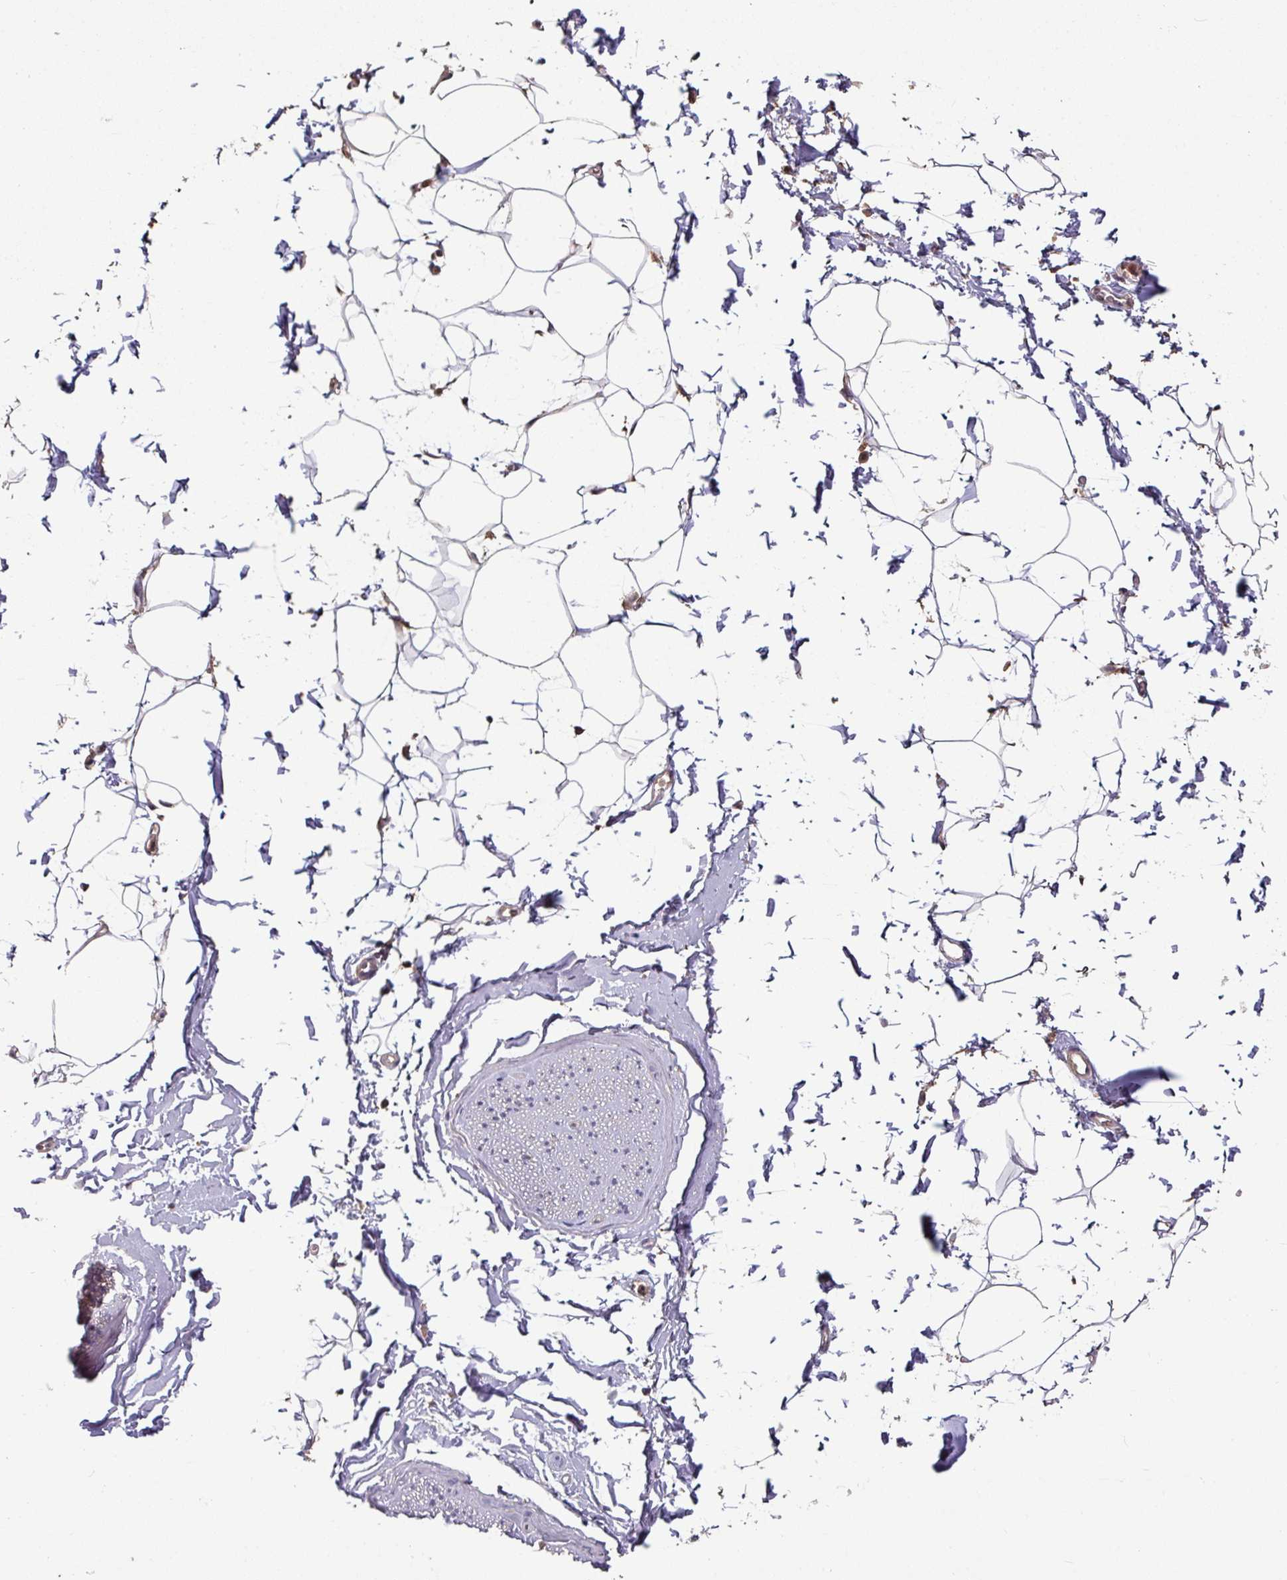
{"staining": {"intensity": "negative", "quantity": "none", "location": "none"}, "tissue": "adipose tissue", "cell_type": "Adipocytes", "image_type": "normal", "snomed": [{"axis": "morphology", "description": "Normal tissue, NOS"}, {"axis": "morphology", "description": "Adenocarcinoma, High grade"}, {"axis": "topography", "description": "Prostate"}, {"axis": "topography", "description": "Peripheral nerve tissue"}], "caption": "Micrograph shows no protein positivity in adipocytes of benign adipose tissue.", "gene": "OR2D3", "patient": {"sex": "male", "age": 68}}